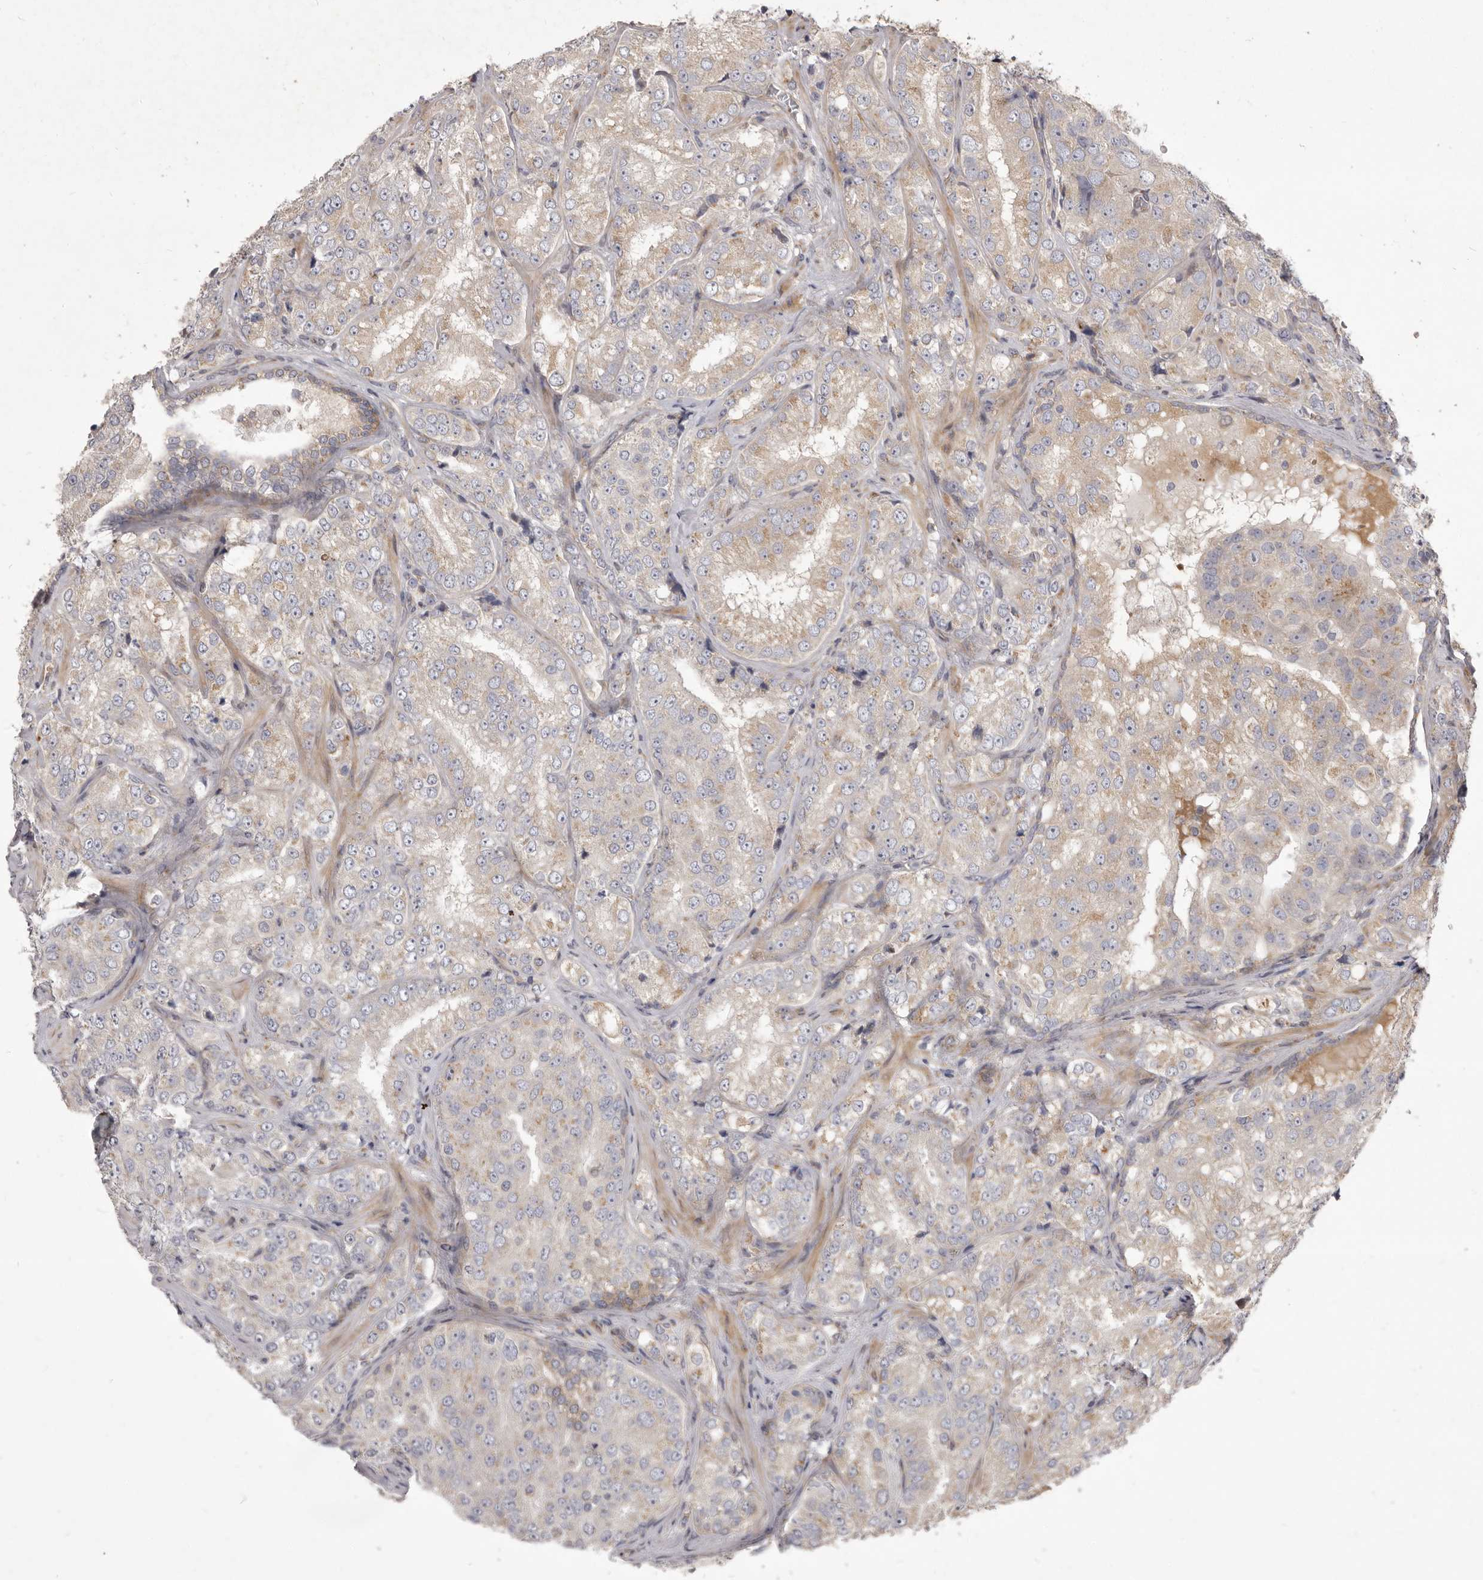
{"staining": {"intensity": "moderate", "quantity": "<25%", "location": "cytoplasmic/membranous"}, "tissue": "prostate cancer", "cell_type": "Tumor cells", "image_type": "cancer", "snomed": [{"axis": "morphology", "description": "Adenocarcinoma, High grade"}, {"axis": "topography", "description": "Prostate"}], "caption": "Protein staining demonstrates moderate cytoplasmic/membranous positivity in about <25% of tumor cells in adenocarcinoma (high-grade) (prostate).", "gene": "TBC1D8B", "patient": {"sex": "male", "age": 58}}